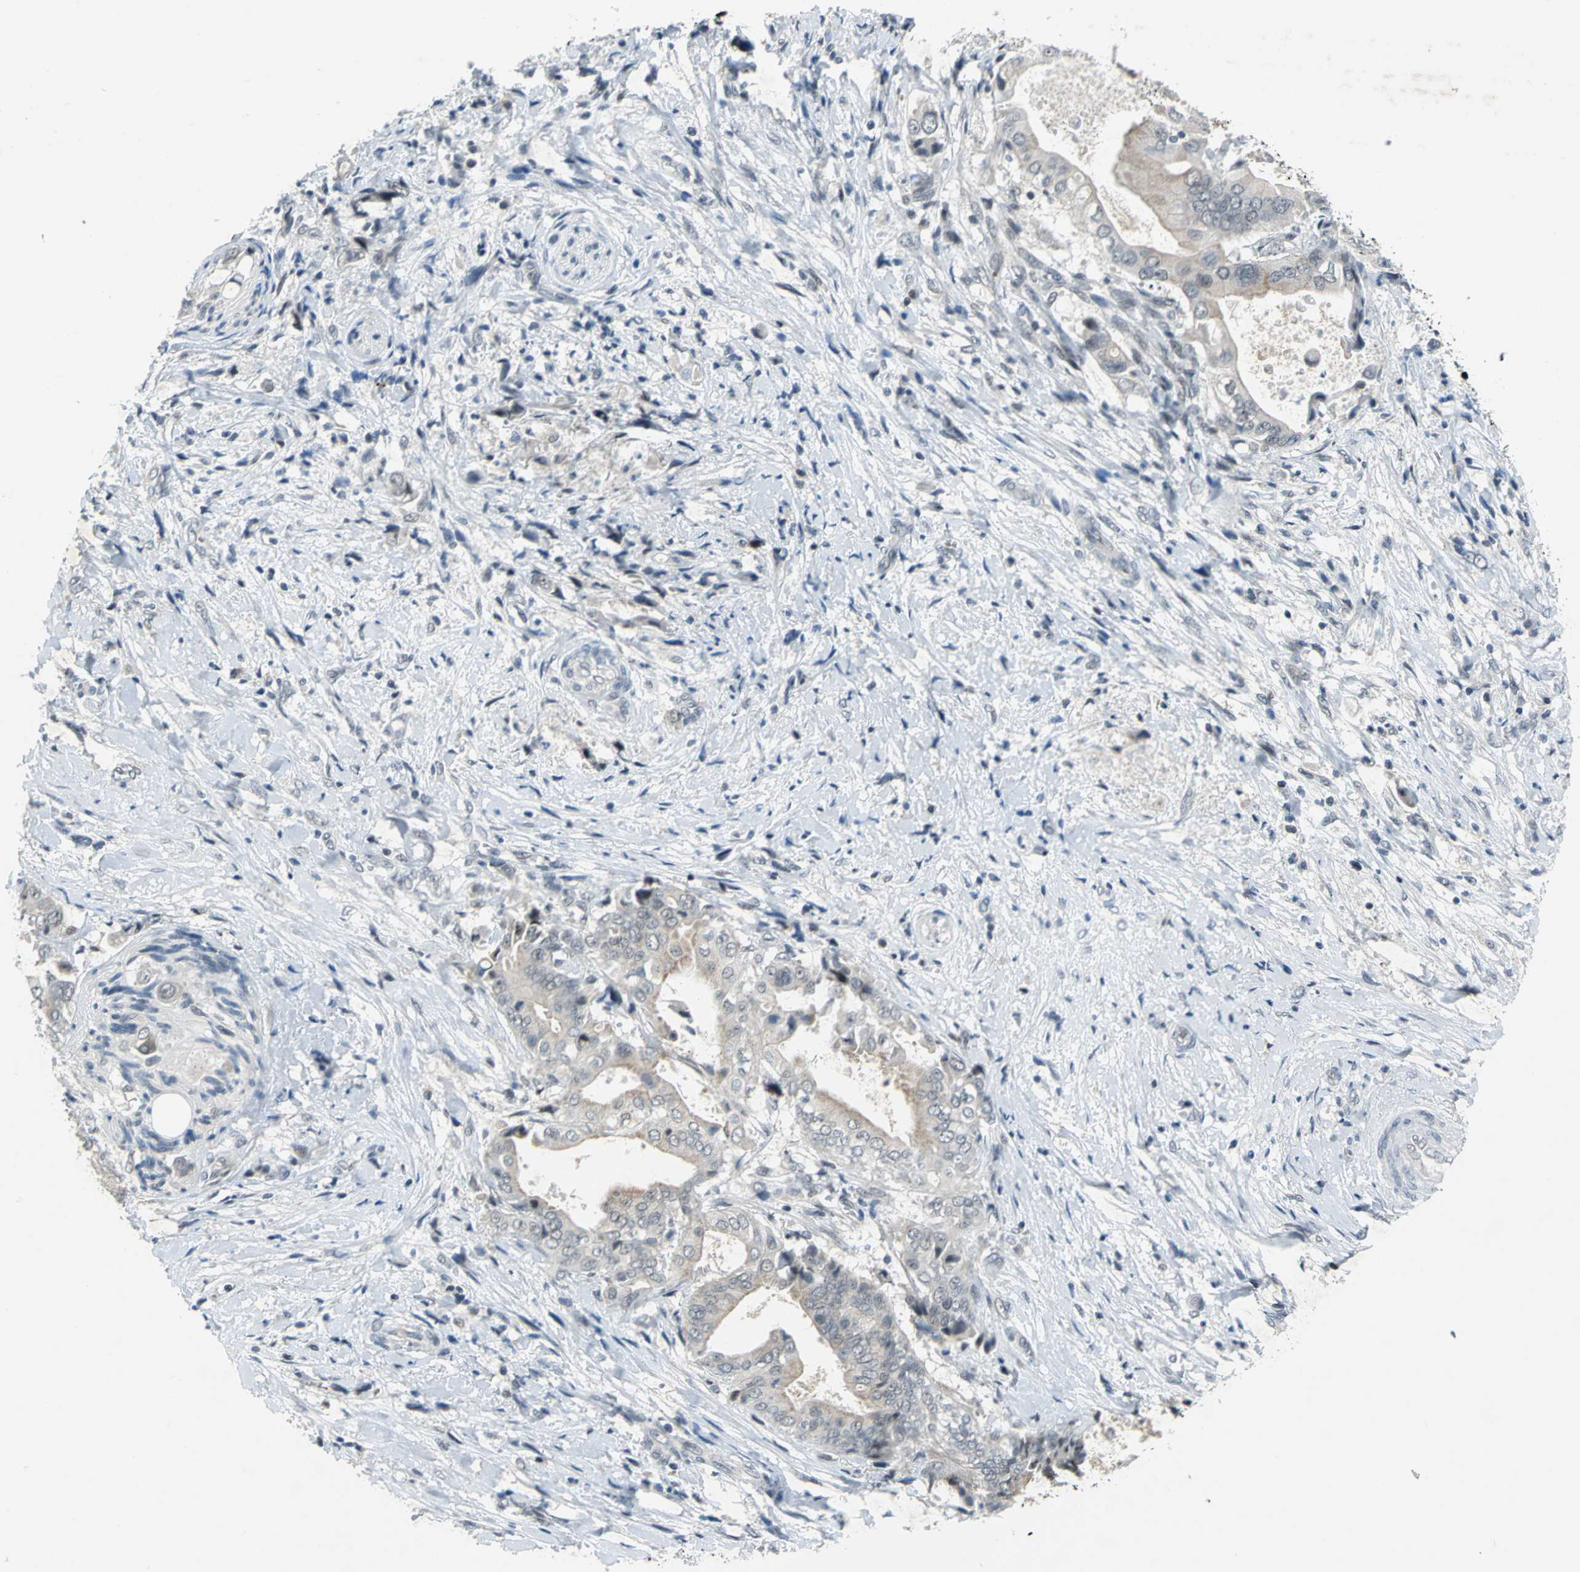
{"staining": {"intensity": "weak", "quantity": "<25%", "location": "nuclear"}, "tissue": "liver cancer", "cell_type": "Tumor cells", "image_type": "cancer", "snomed": [{"axis": "morphology", "description": "Cholangiocarcinoma"}, {"axis": "topography", "description": "Liver"}], "caption": "Liver cancer was stained to show a protein in brown. There is no significant expression in tumor cells. The staining was performed using DAB to visualize the protein expression in brown, while the nuclei were stained in blue with hematoxylin (Magnification: 20x).", "gene": "GLI3", "patient": {"sex": "male", "age": 58}}